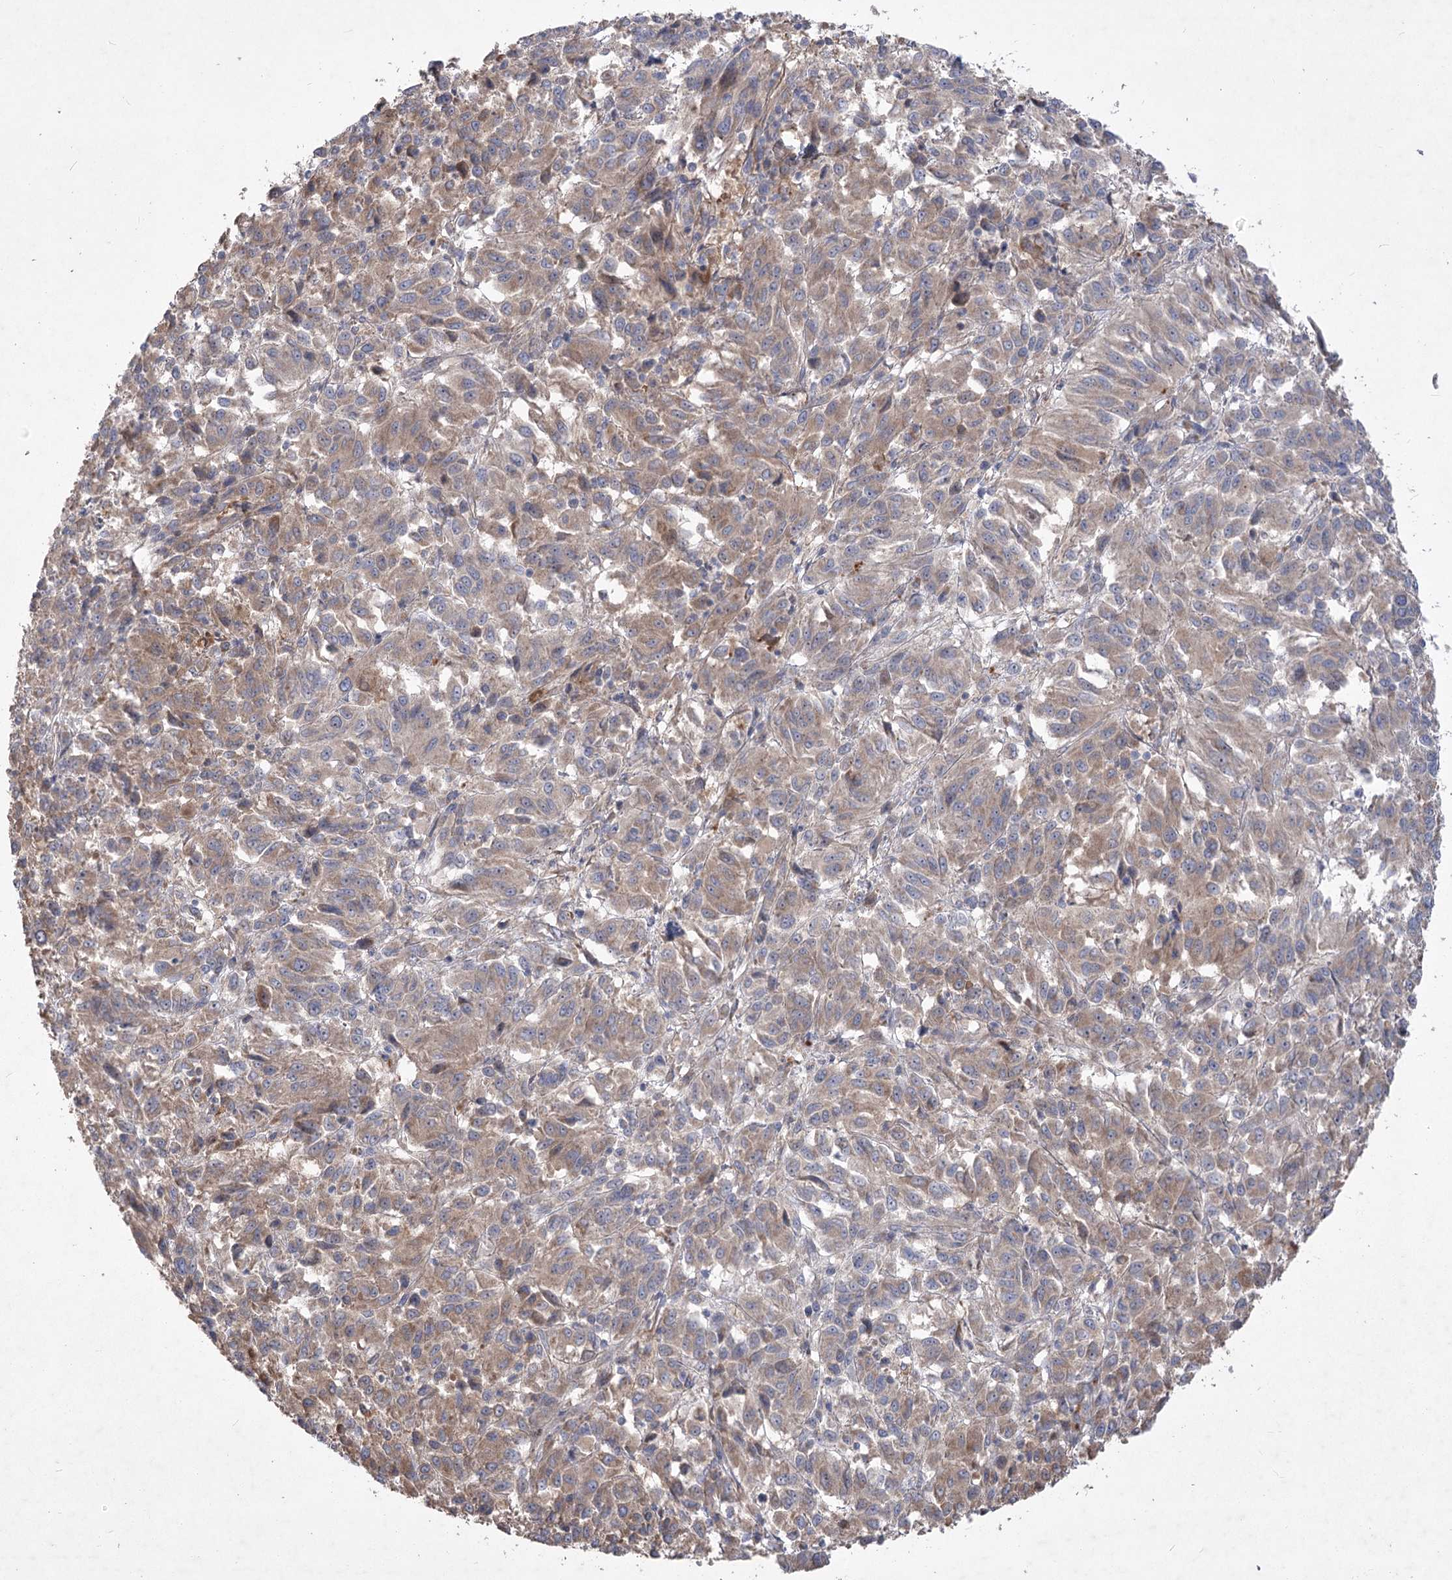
{"staining": {"intensity": "weak", "quantity": "25%-75%", "location": "cytoplasmic/membranous"}, "tissue": "melanoma", "cell_type": "Tumor cells", "image_type": "cancer", "snomed": [{"axis": "morphology", "description": "Malignant melanoma, Metastatic site"}, {"axis": "topography", "description": "Lung"}], "caption": "Tumor cells display low levels of weak cytoplasmic/membranous positivity in approximately 25%-75% of cells in human malignant melanoma (metastatic site). (brown staining indicates protein expression, while blue staining denotes nuclei).", "gene": "RIN2", "patient": {"sex": "male", "age": 64}}